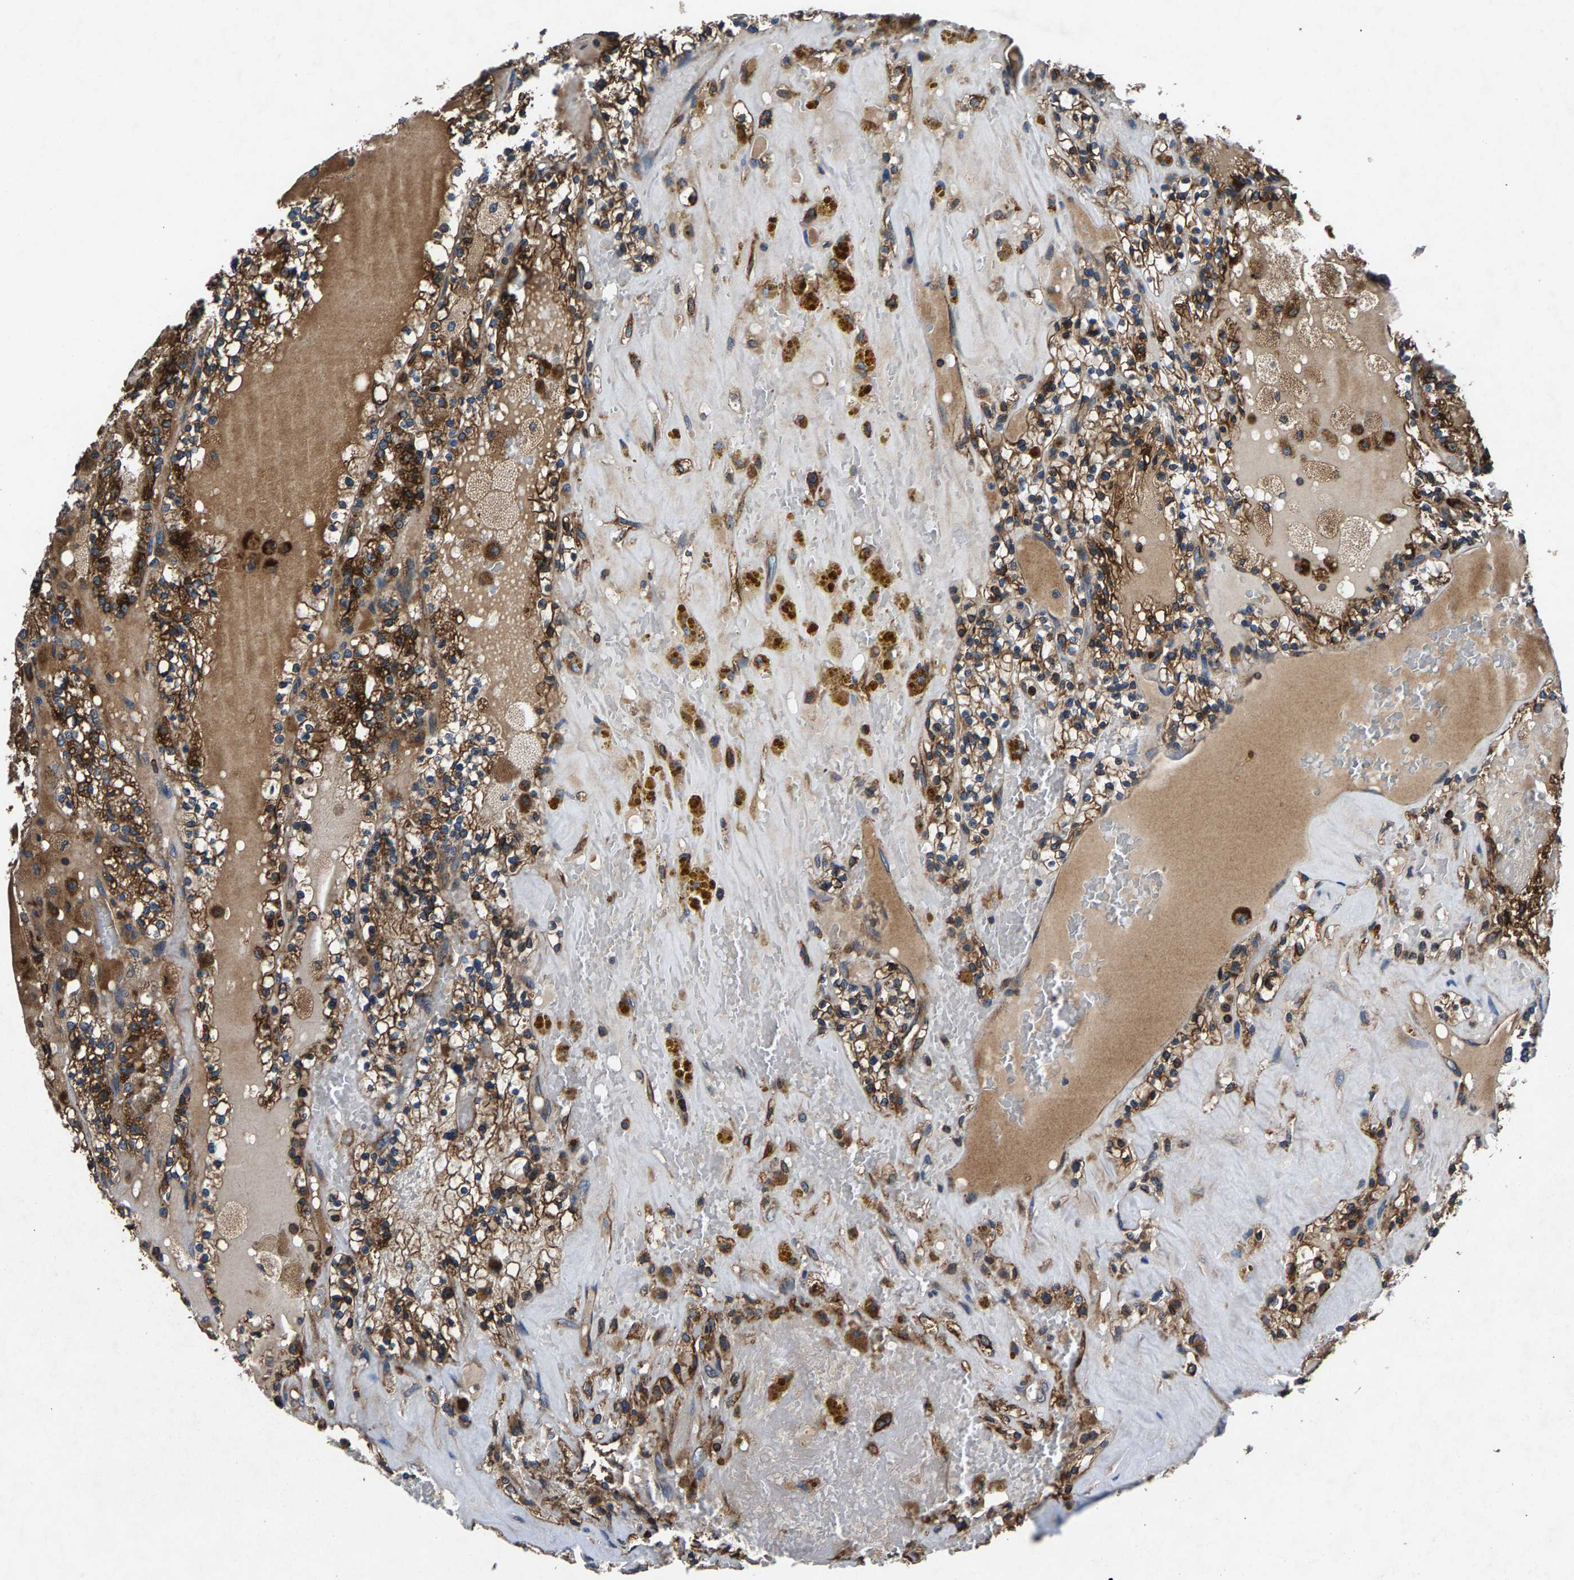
{"staining": {"intensity": "strong", "quantity": ">75%", "location": "cytoplasmic/membranous"}, "tissue": "renal cancer", "cell_type": "Tumor cells", "image_type": "cancer", "snomed": [{"axis": "morphology", "description": "Adenocarcinoma, NOS"}, {"axis": "topography", "description": "Kidney"}], "caption": "The image reveals immunohistochemical staining of renal cancer (adenocarcinoma). There is strong cytoplasmic/membranous positivity is seen in approximately >75% of tumor cells.", "gene": "LPCAT1", "patient": {"sex": "female", "age": 56}}